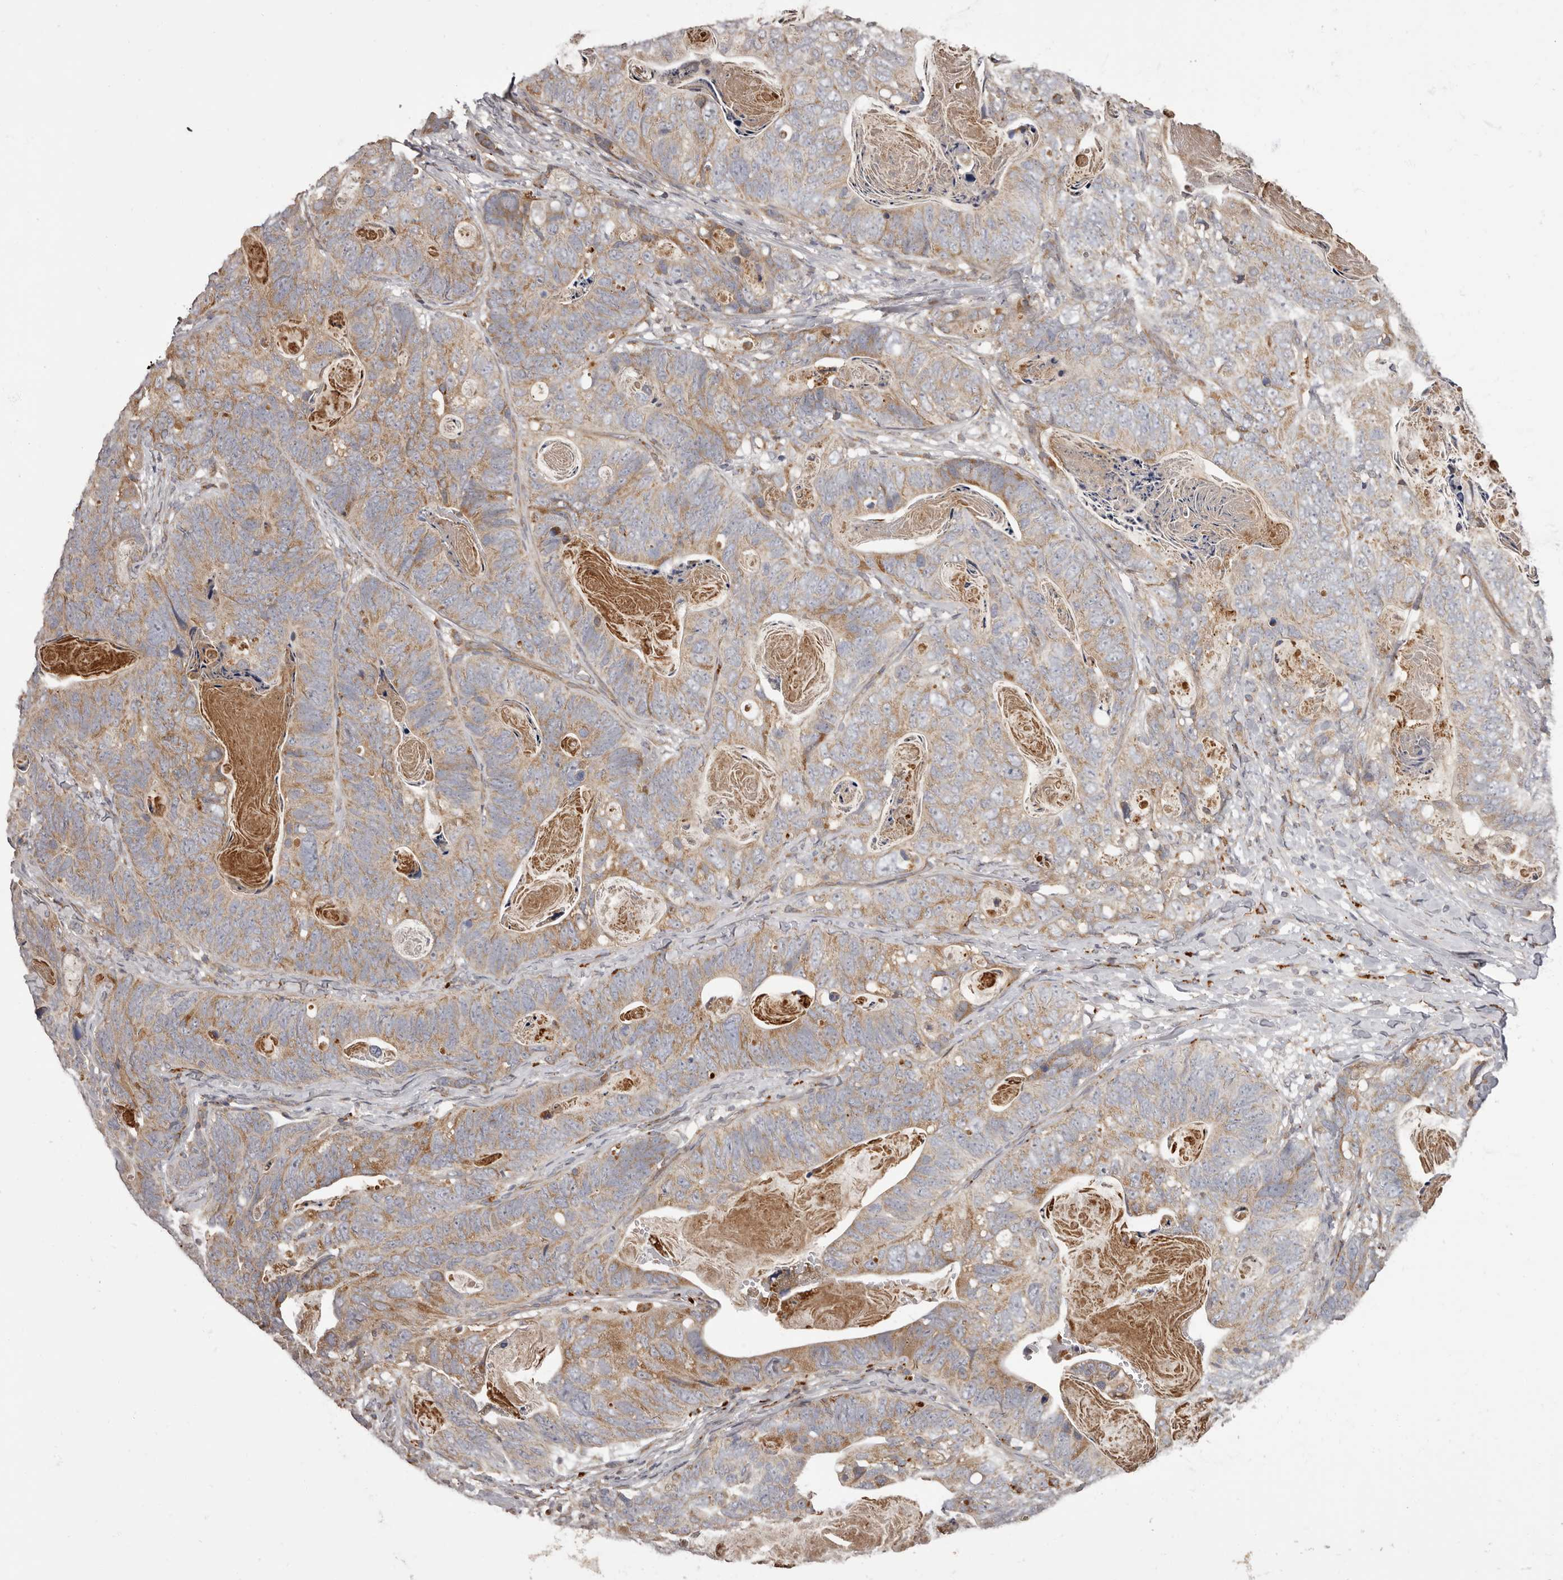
{"staining": {"intensity": "weak", "quantity": ">75%", "location": "cytoplasmic/membranous"}, "tissue": "stomach cancer", "cell_type": "Tumor cells", "image_type": "cancer", "snomed": [{"axis": "morphology", "description": "Normal tissue, NOS"}, {"axis": "morphology", "description": "Adenocarcinoma, NOS"}, {"axis": "topography", "description": "Stomach"}], "caption": "Immunohistochemistry photomicrograph of neoplastic tissue: stomach adenocarcinoma stained using immunohistochemistry shows low levels of weak protein expression localized specifically in the cytoplasmic/membranous of tumor cells, appearing as a cytoplasmic/membranous brown color.", "gene": "ADCY2", "patient": {"sex": "female", "age": 89}}